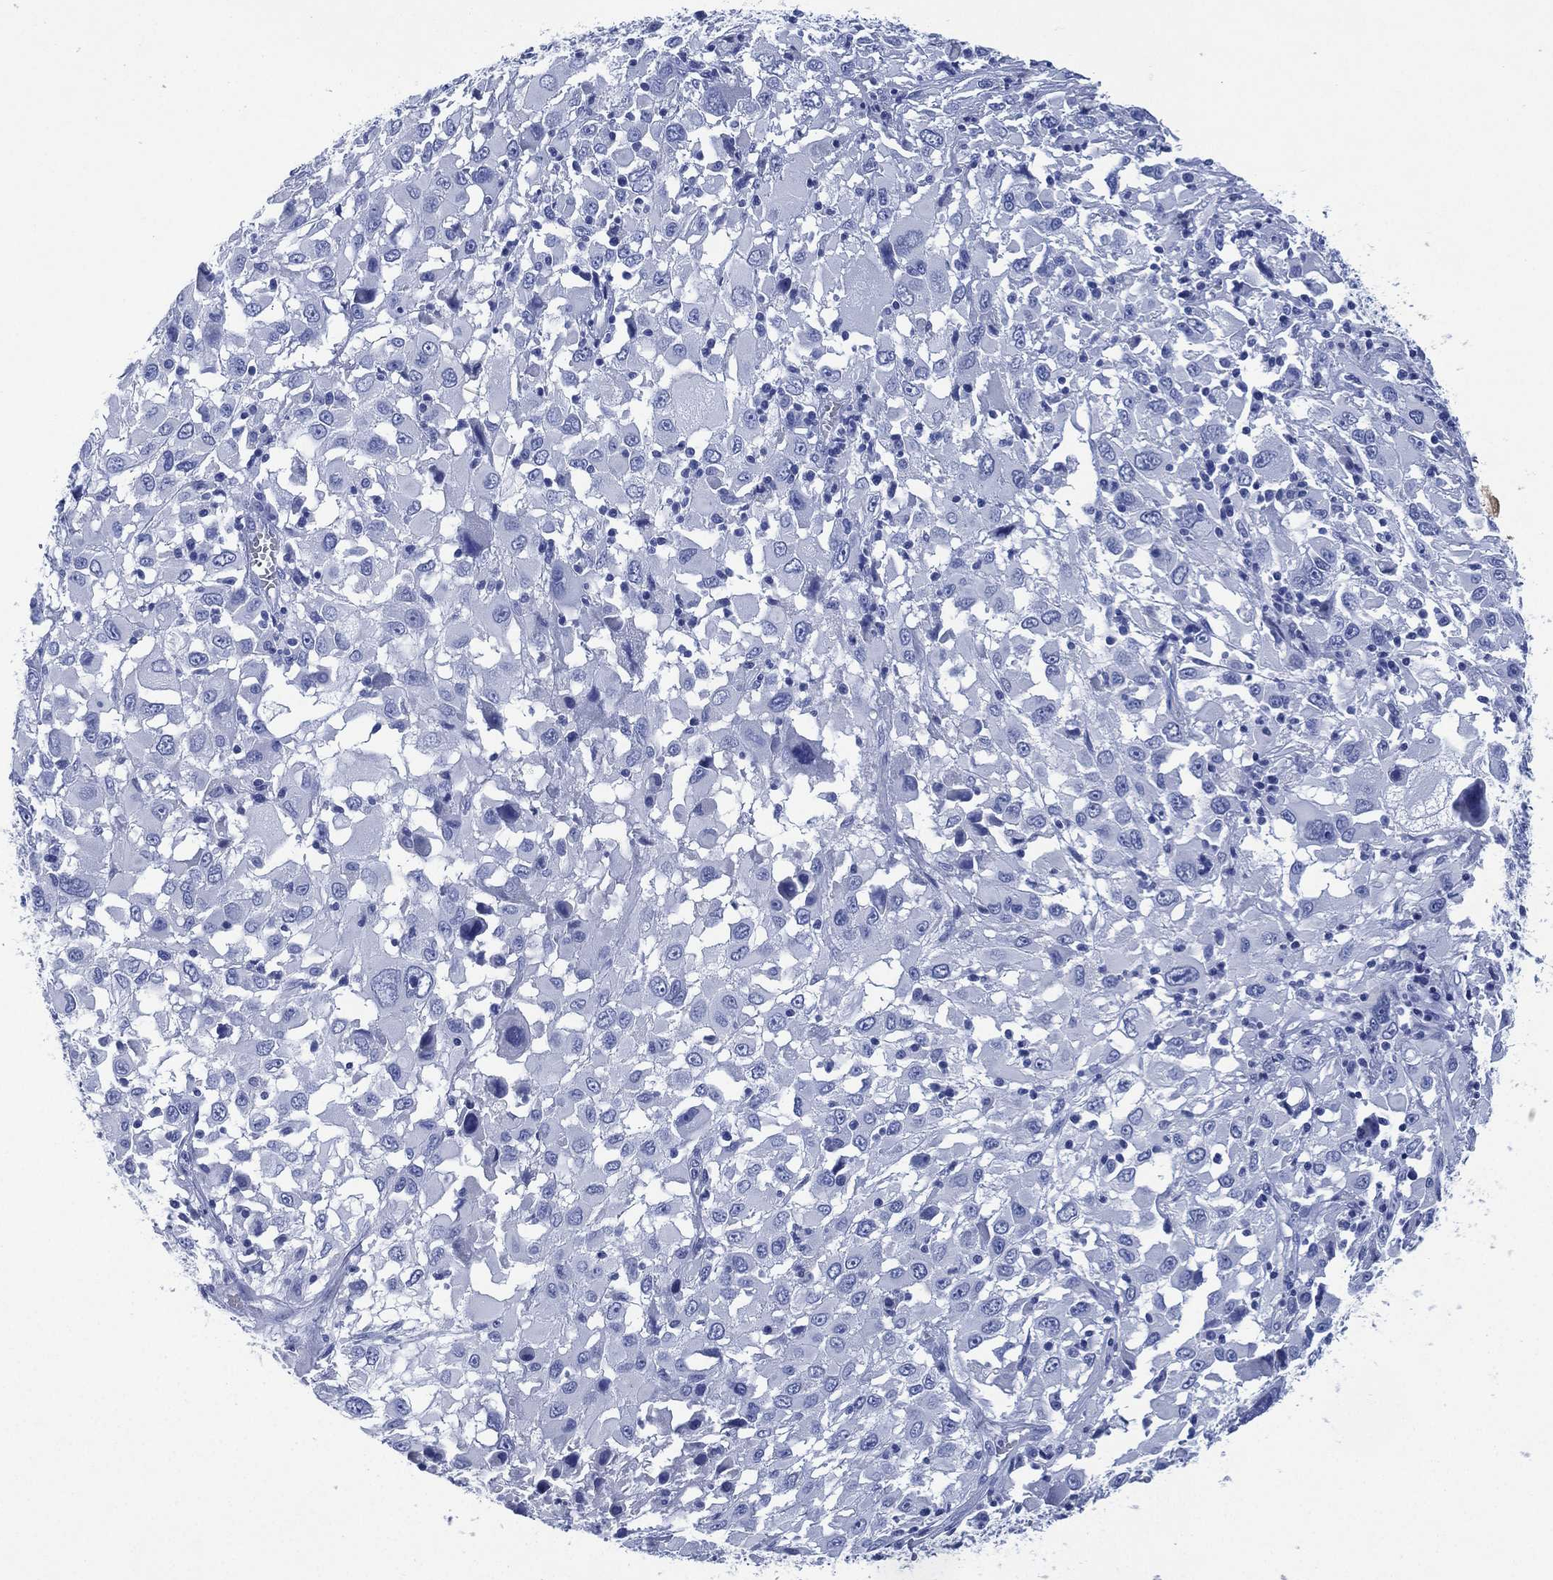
{"staining": {"intensity": "negative", "quantity": "none", "location": "none"}, "tissue": "melanoma", "cell_type": "Tumor cells", "image_type": "cancer", "snomed": [{"axis": "morphology", "description": "Malignant melanoma, Metastatic site"}, {"axis": "topography", "description": "Soft tissue"}], "caption": "Tumor cells are negative for brown protein staining in melanoma.", "gene": "SIGLECL1", "patient": {"sex": "male", "age": 50}}